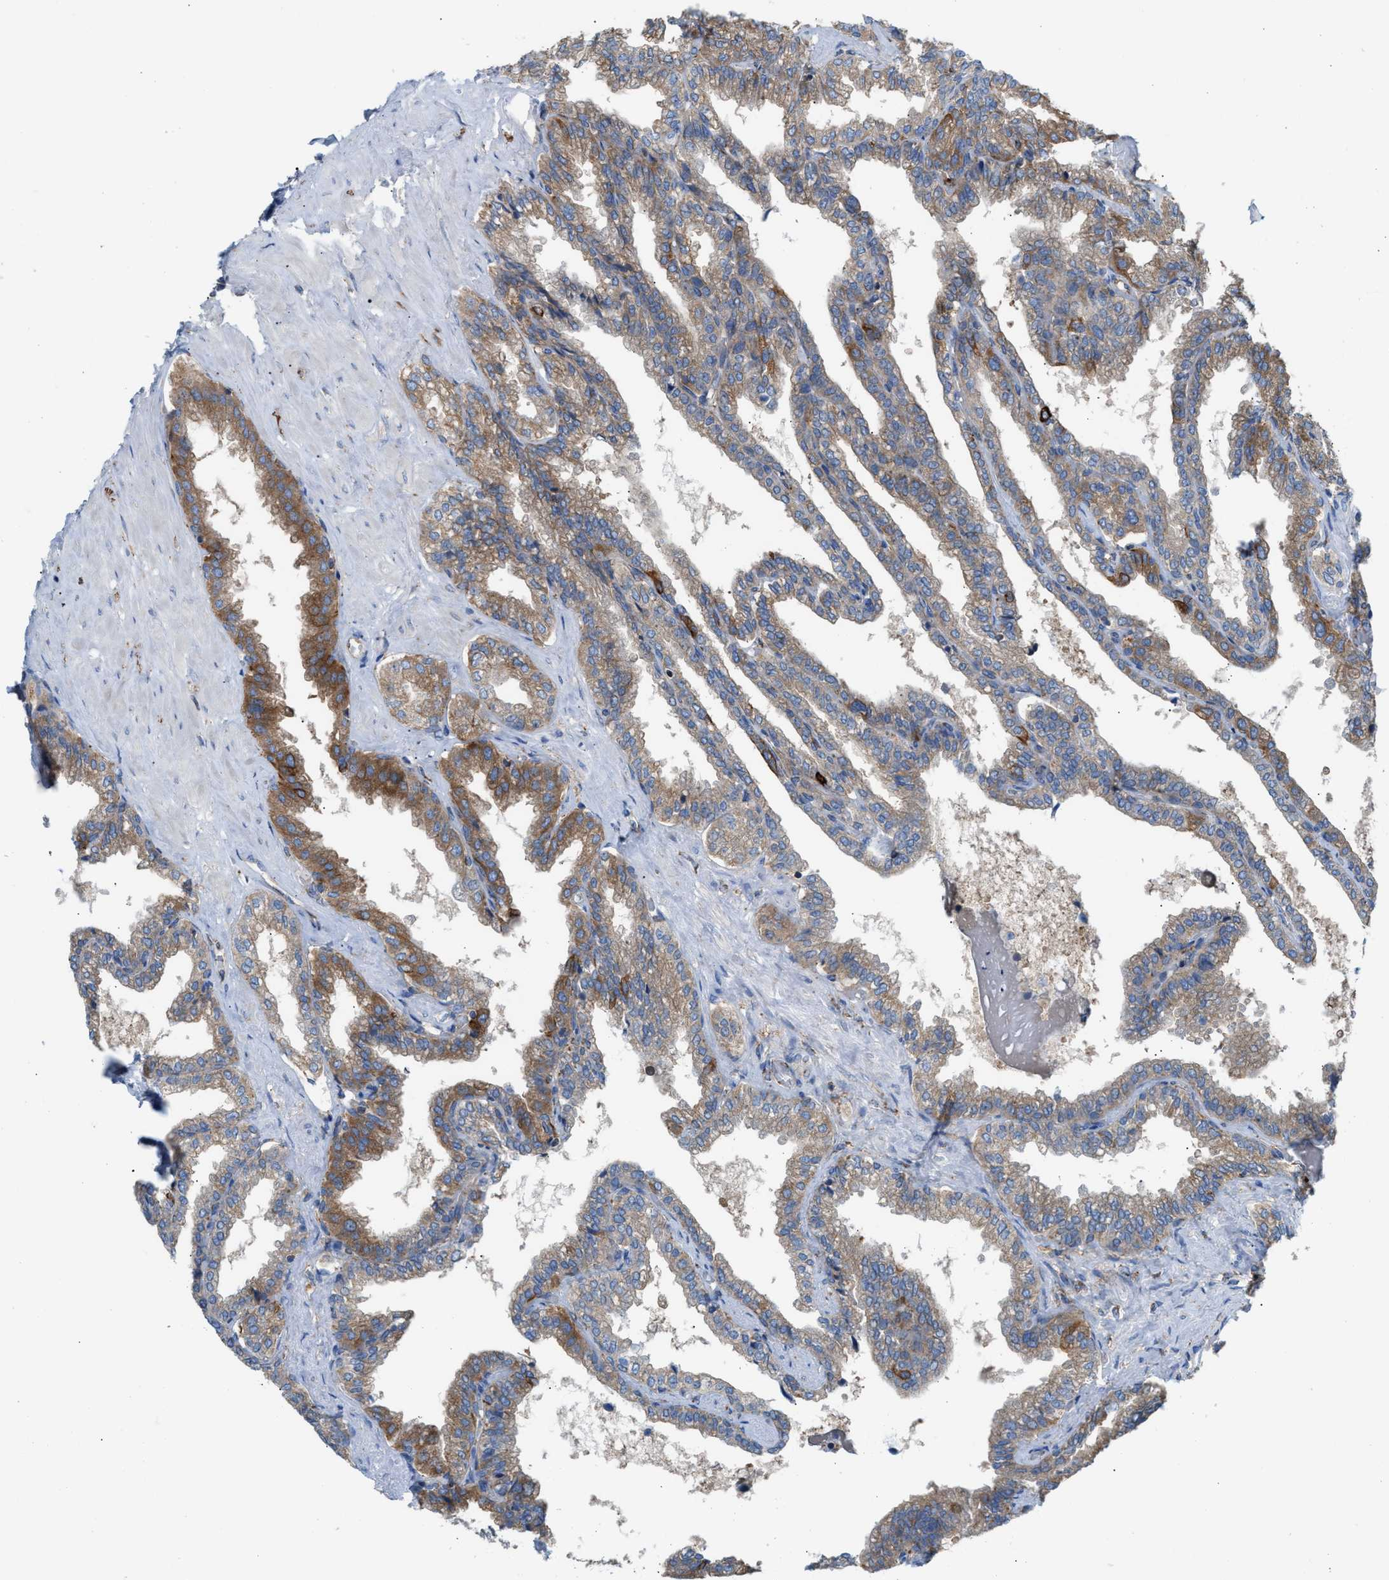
{"staining": {"intensity": "strong", "quantity": ">75%", "location": "cytoplasmic/membranous"}, "tissue": "seminal vesicle", "cell_type": "Glandular cells", "image_type": "normal", "snomed": [{"axis": "morphology", "description": "Normal tissue, NOS"}, {"axis": "topography", "description": "Seminal veicle"}], "caption": "Seminal vesicle stained with DAB (3,3'-diaminobenzidine) immunohistochemistry (IHC) shows high levels of strong cytoplasmic/membranous staining in approximately >75% of glandular cells. The protein of interest is stained brown, and the nuclei are stained in blue (DAB IHC with brightfield microscopy, high magnification).", "gene": "TBC1D15", "patient": {"sex": "male", "age": 46}}